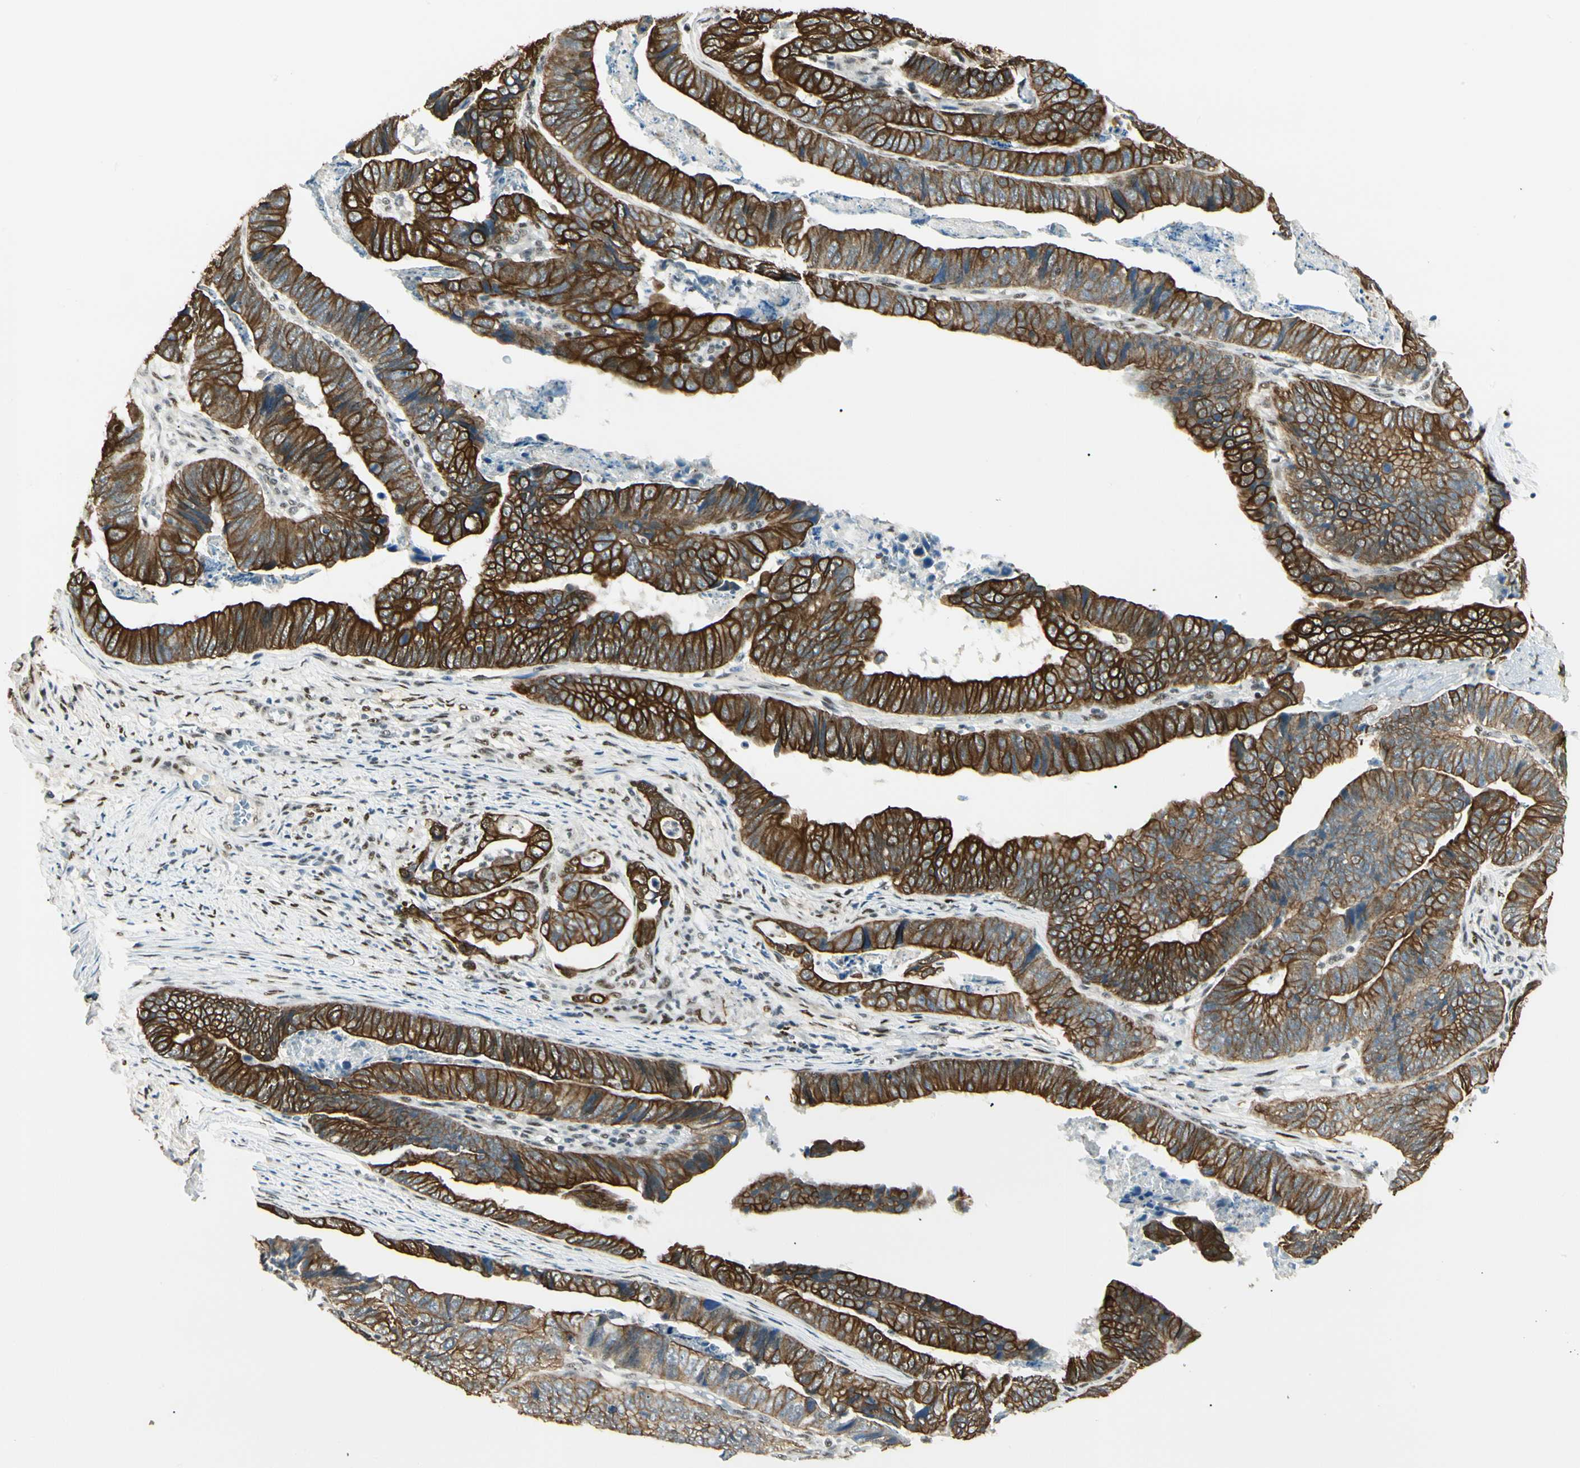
{"staining": {"intensity": "strong", "quantity": ">75%", "location": "cytoplasmic/membranous"}, "tissue": "stomach cancer", "cell_type": "Tumor cells", "image_type": "cancer", "snomed": [{"axis": "morphology", "description": "Adenocarcinoma, NOS"}, {"axis": "topography", "description": "Stomach, lower"}], "caption": "This image reveals immunohistochemistry staining of stomach cancer (adenocarcinoma), with high strong cytoplasmic/membranous expression in approximately >75% of tumor cells.", "gene": "ATXN1", "patient": {"sex": "male", "age": 77}}